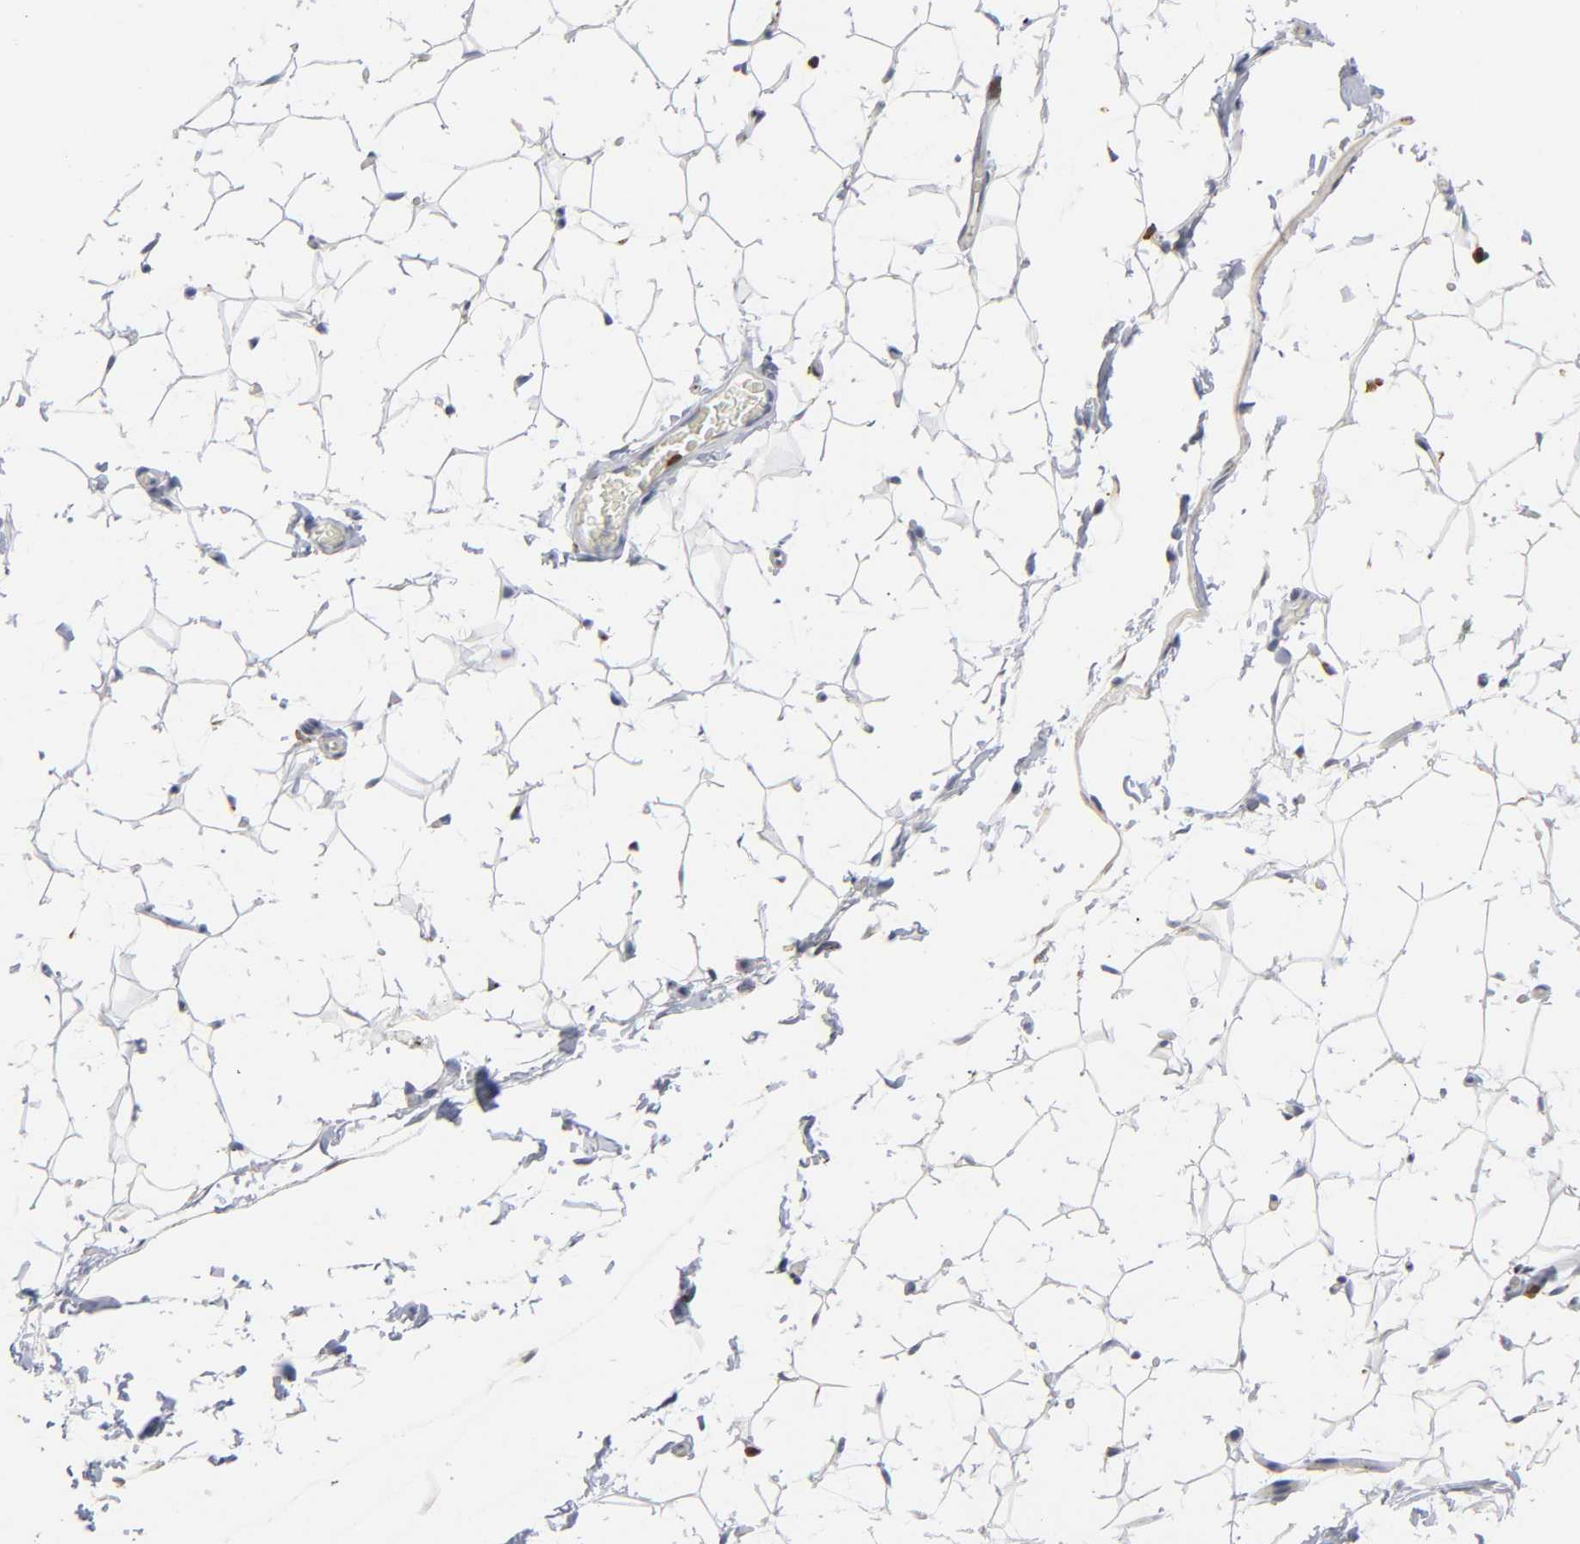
{"staining": {"intensity": "negative", "quantity": "none", "location": "none"}, "tissue": "adipose tissue", "cell_type": "Adipocytes", "image_type": "normal", "snomed": [{"axis": "morphology", "description": "Normal tissue, NOS"}, {"axis": "topography", "description": "Soft tissue"}], "caption": "DAB (3,3'-diaminobenzidine) immunohistochemical staining of benign human adipose tissue reveals no significant positivity in adipocytes.", "gene": "CAPN10", "patient": {"sex": "male", "age": 26}}